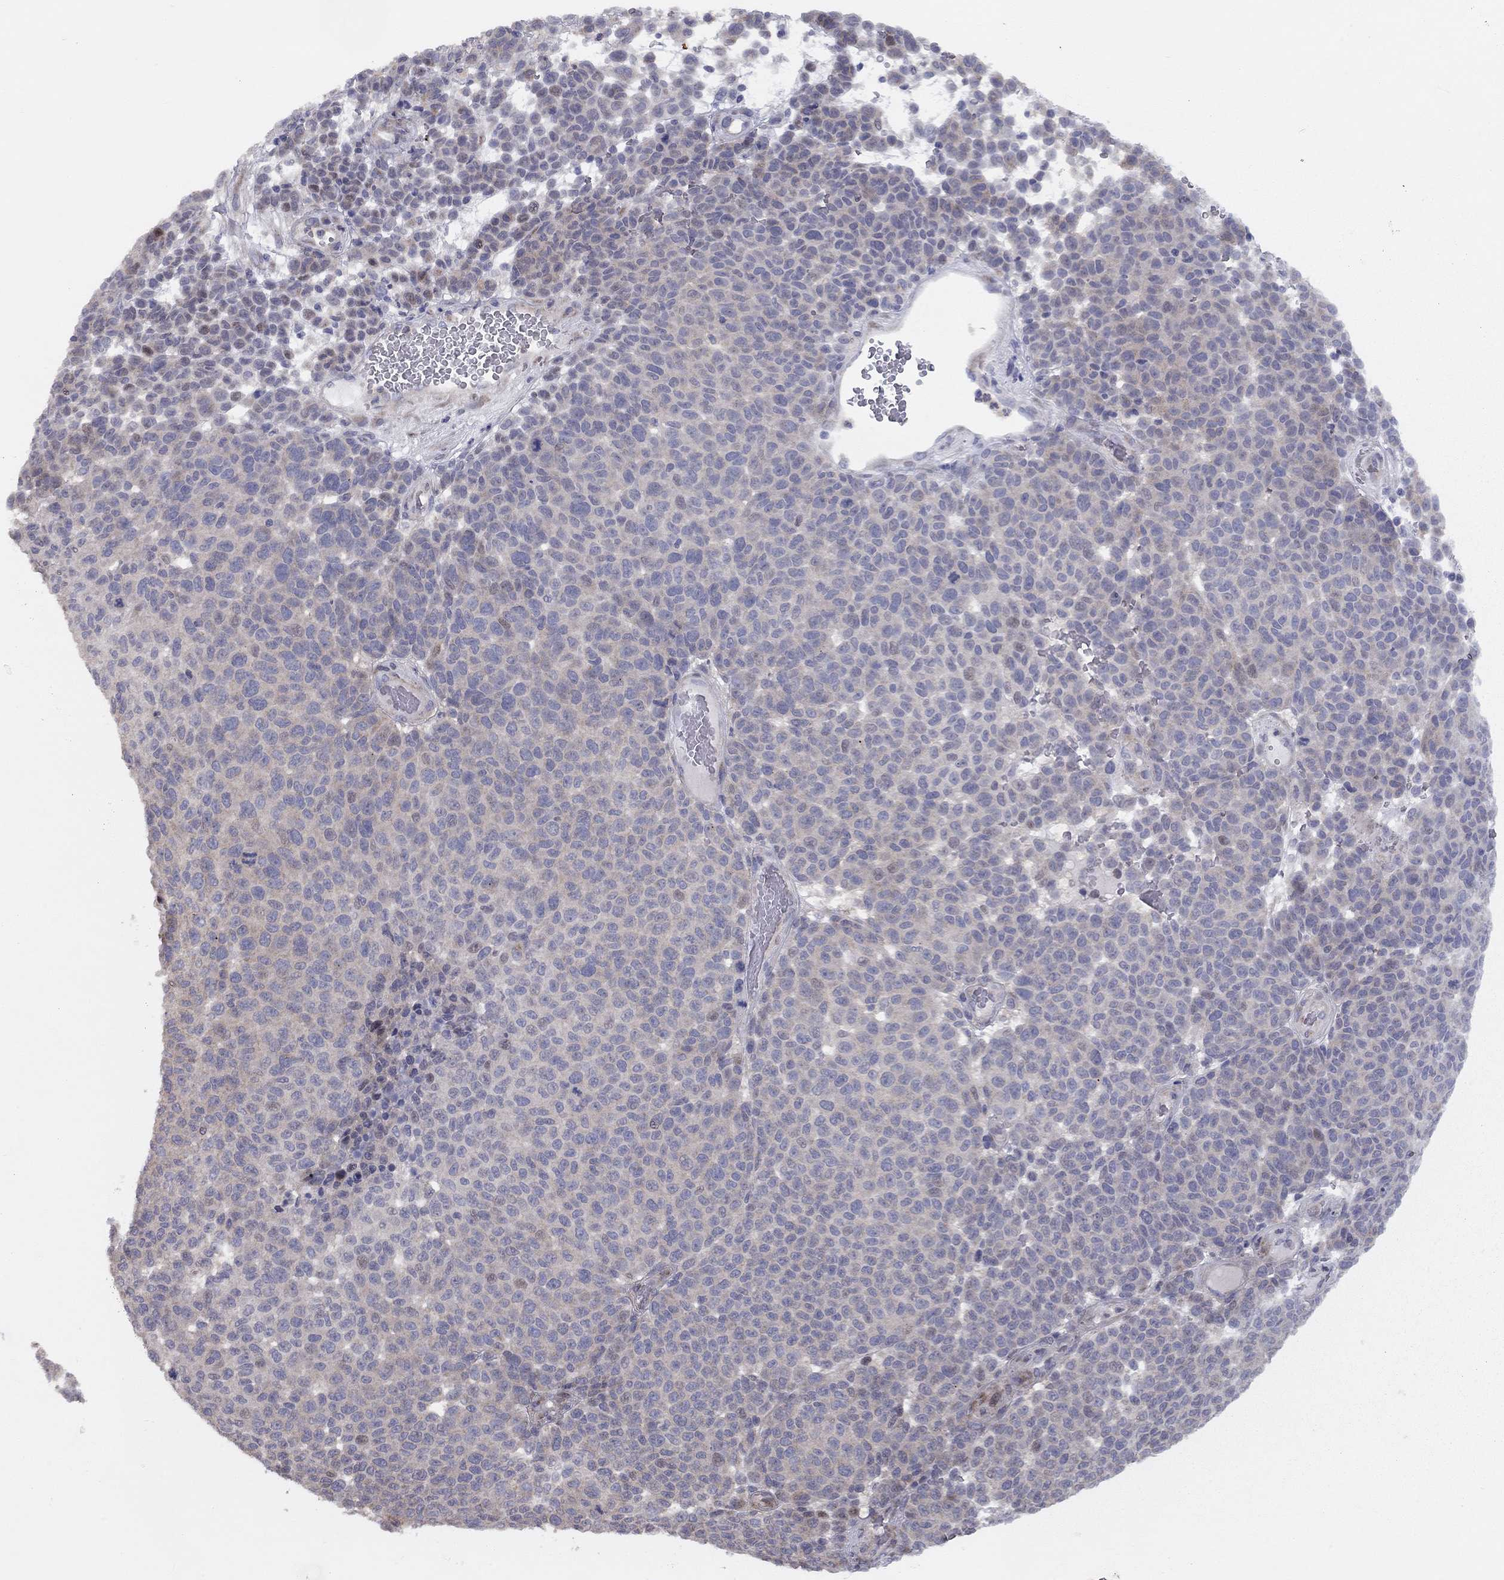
{"staining": {"intensity": "weak", "quantity": ">75%", "location": "cytoplasmic/membranous"}, "tissue": "melanoma", "cell_type": "Tumor cells", "image_type": "cancer", "snomed": [{"axis": "morphology", "description": "Malignant melanoma, NOS"}, {"axis": "topography", "description": "Skin"}], "caption": "Protein staining shows weak cytoplasmic/membranous expression in about >75% of tumor cells in malignant melanoma.", "gene": "DUSP7", "patient": {"sex": "male", "age": 59}}